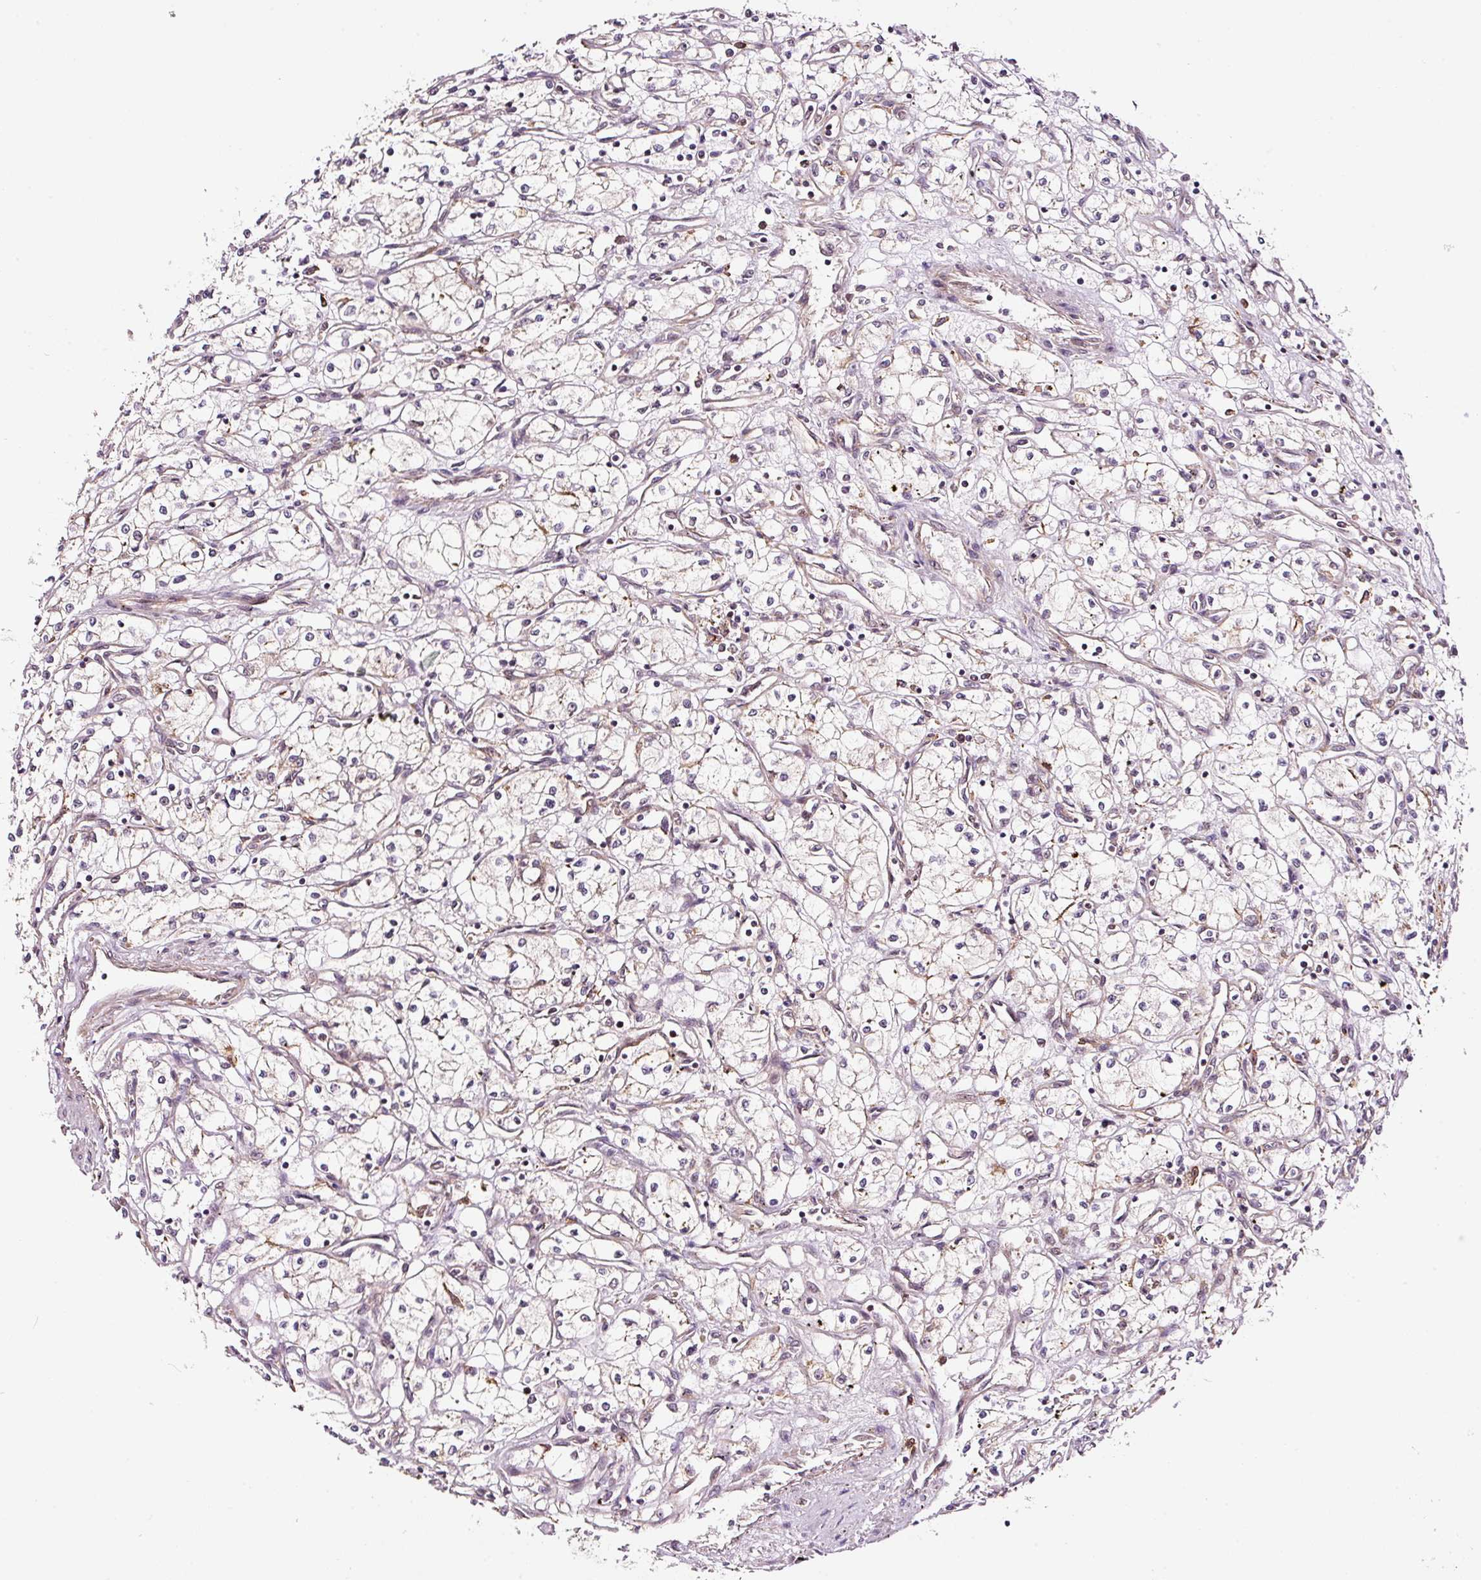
{"staining": {"intensity": "weak", "quantity": "25%-75%", "location": "nuclear"}, "tissue": "renal cancer", "cell_type": "Tumor cells", "image_type": "cancer", "snomed": [{"axis": "morphology", "description": "Adenocarcinoma, NOS"}, {"axis": "topography", "description": "Kidney"}], "caption": "Protein staining of renal cancer (adenocarcinoma) tissue demonstrates weak nuclear expression in about 25%-75% of tumor cells.", "gene": "RFC4", "patient": {"sex": "male", "age": 59}}